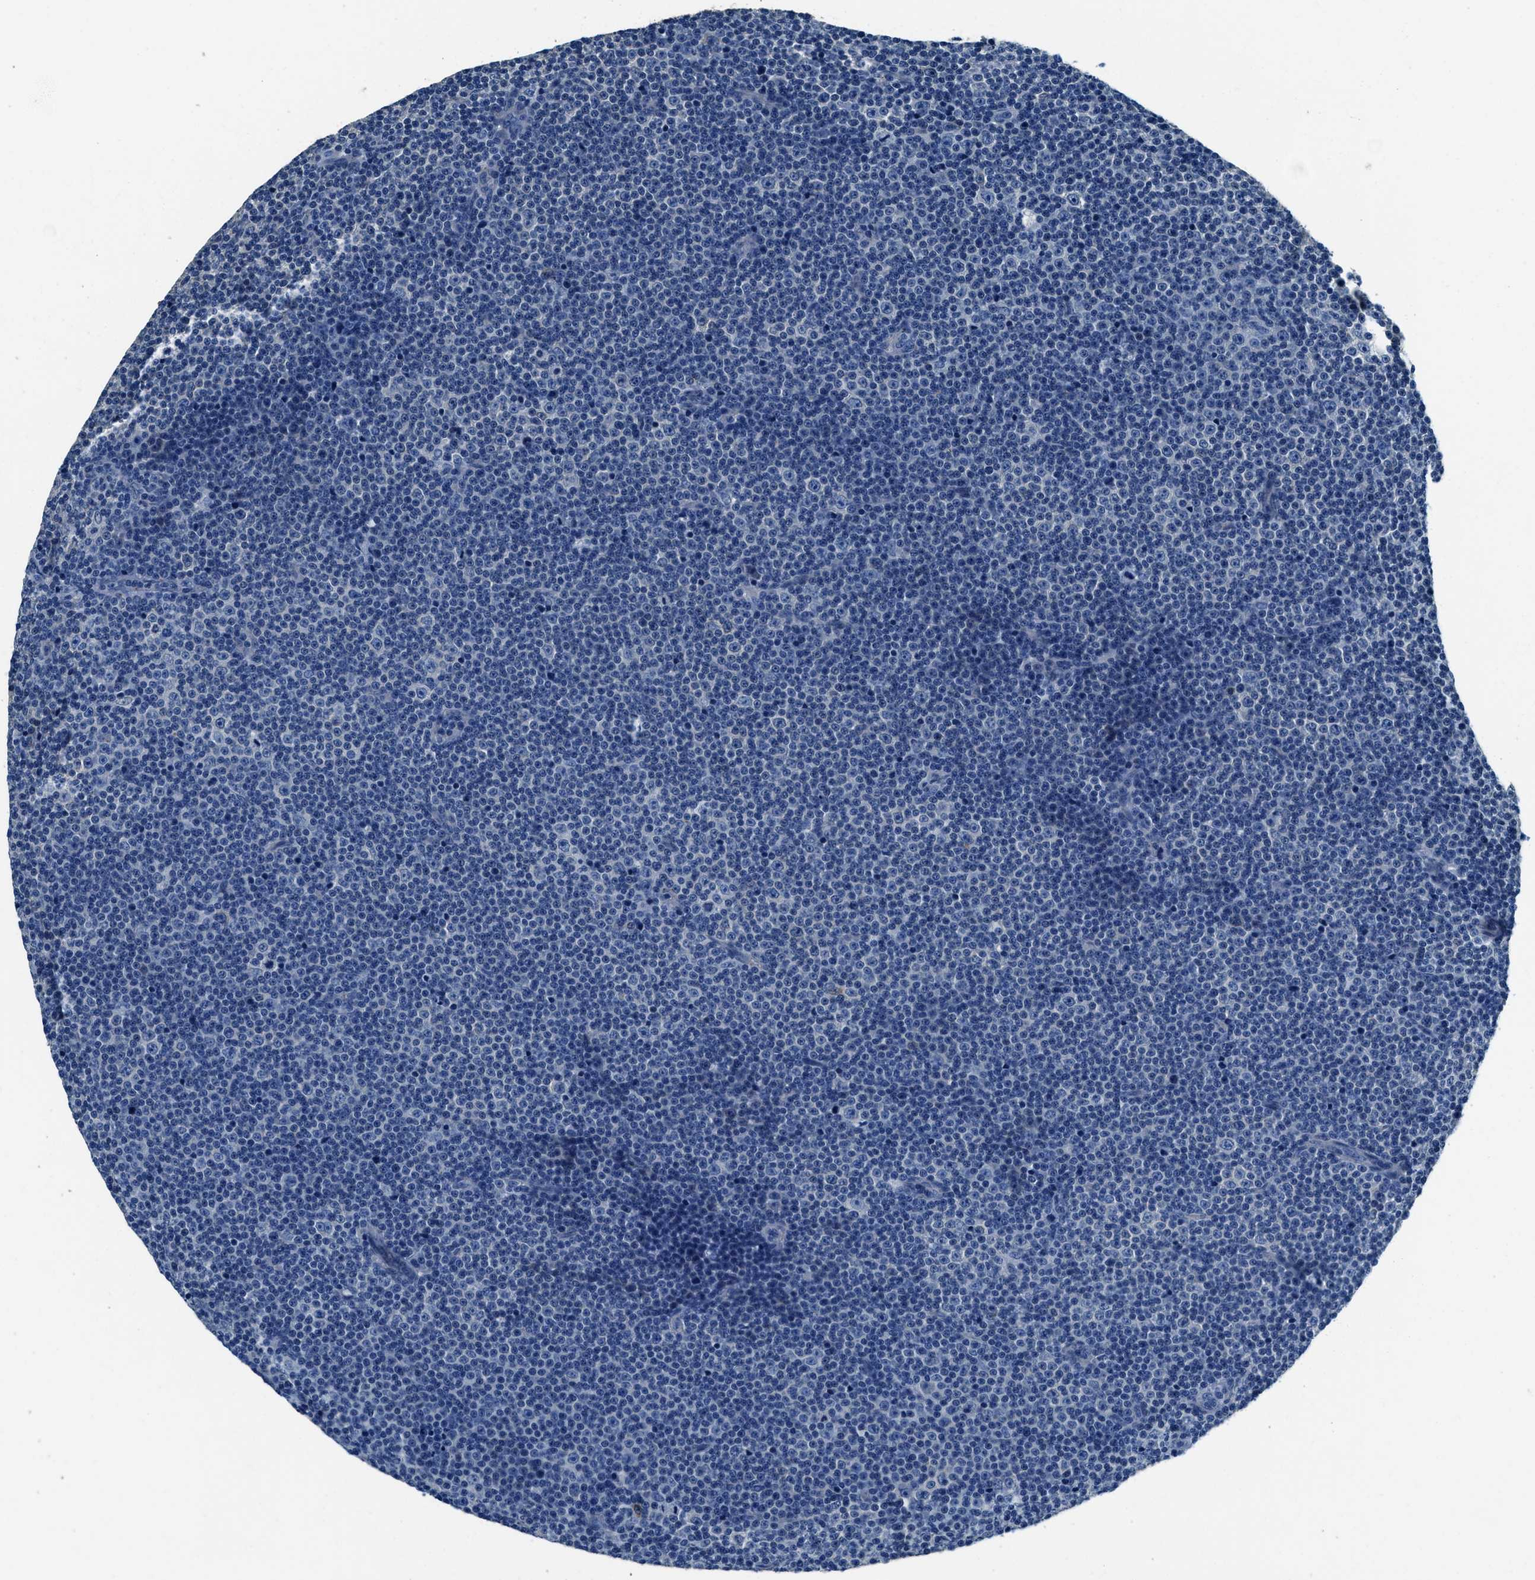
{"staining": {"intensity": "negative", "quantity": "none", "location": "none"}, "tissue": "lymphoma", "cell_type": "Tumor cells", "image_type": "cancer", "snomed": [{"axis": "morphology", "description": "Malignant lymphoma, non-Hodgkin's type, Low grade"}, {"axis": "topography", "description": "Lymph node"}], "caption": "Tumor cells are negative for protein expression in human malignant lymphoma, non-Hodgkin's type (low-grade).", "gene": "TMEM186", "patient": {"sex": "female", "age": 67}}